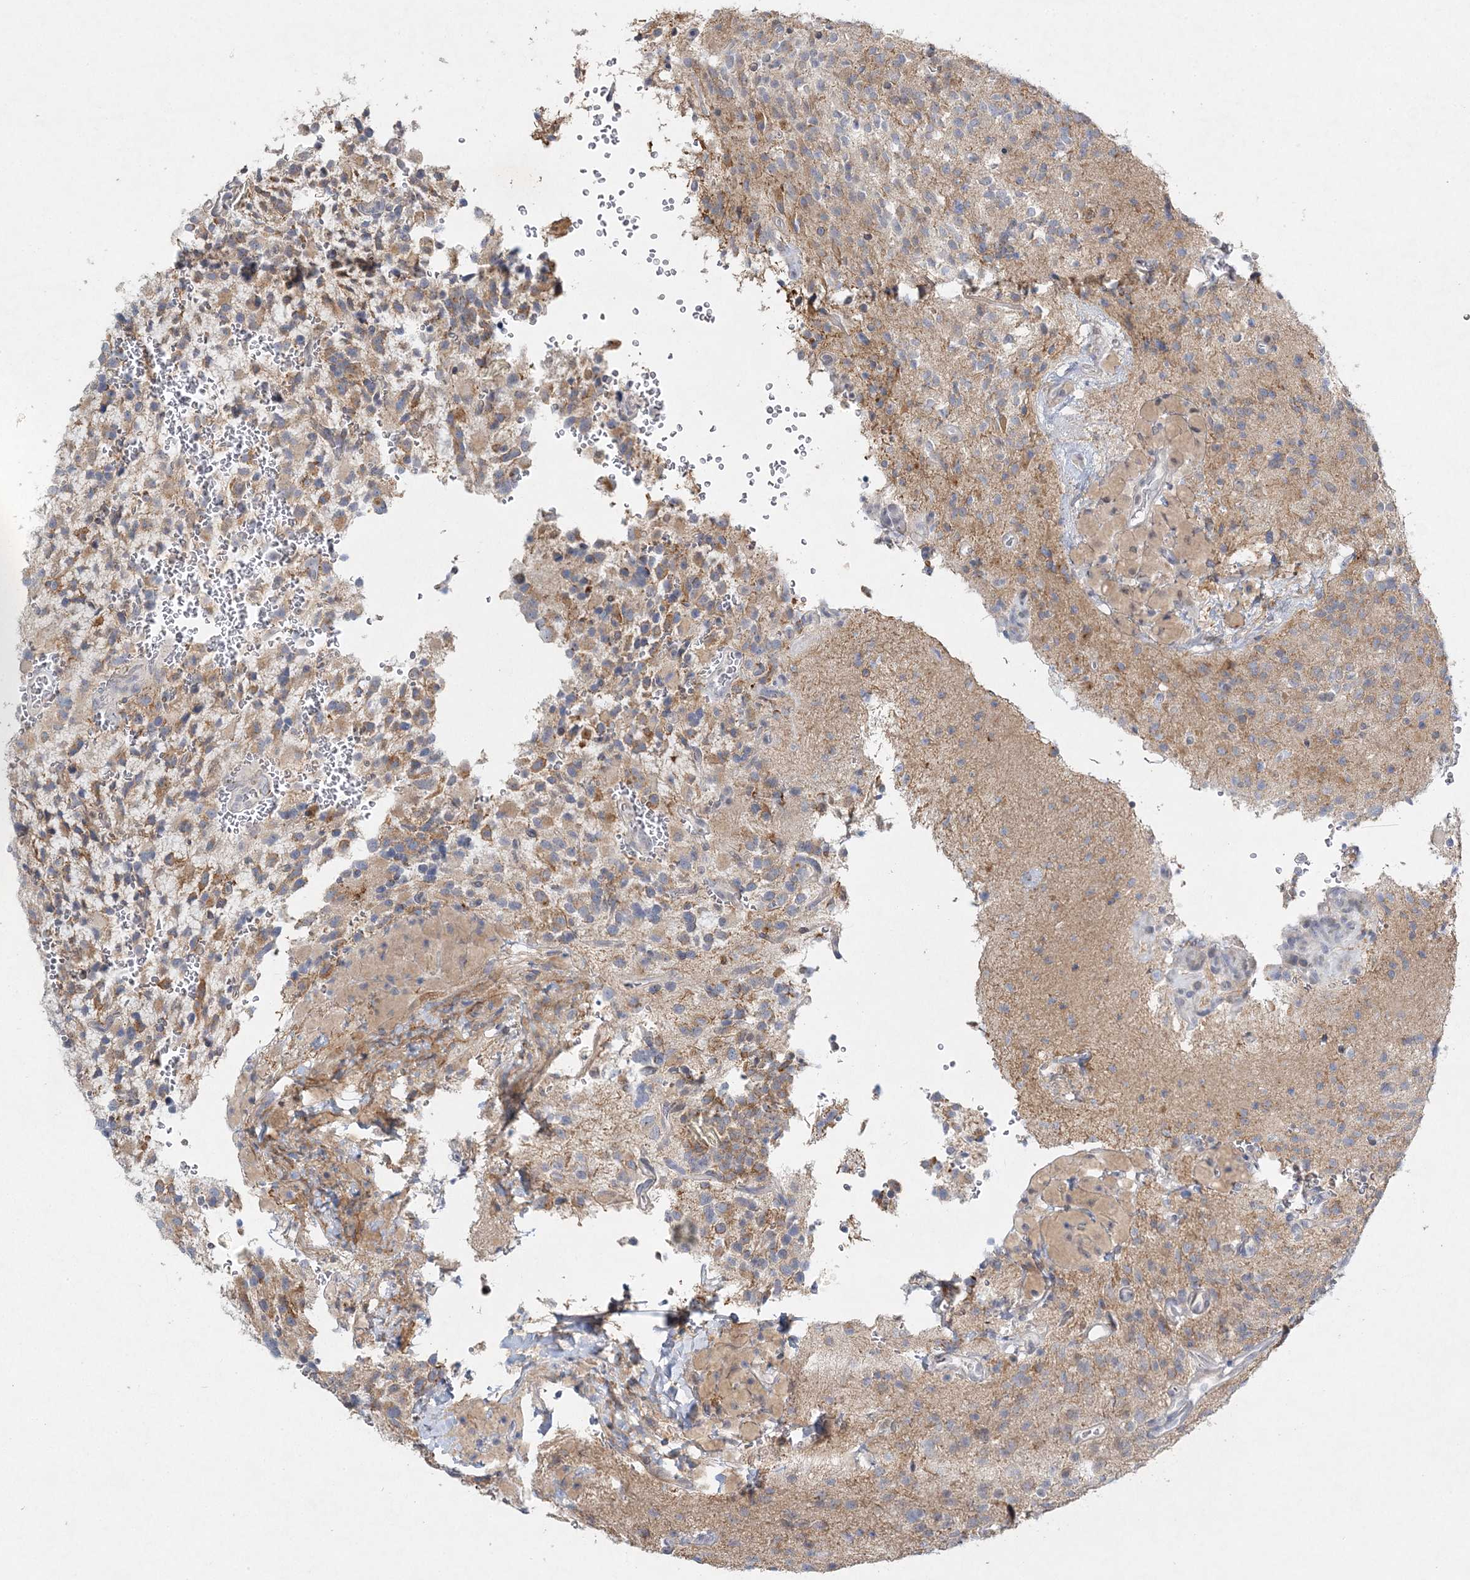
{"staining": {"intensity": "weak", "quantity": "25%-75%", "location": "cytoplasmic/membranous"}, "tissue": "glioma", "cell_type": "Tumor cells", "image_type": "cancer", "snomed": [{"axis": "morphology", "description": "Glioma, malignant, High grade"}, {"axis": "topography", "description": "Brain"}], "caption": "Malignant glioma (high-grade) was stained to show a protein in brown. There is low levels of weak cytoplasmic/membranous expression in approximately 25%-75% of tumor cells.", "gene": "MAT2B", "patient": {"sex": "male", "age": 34}}